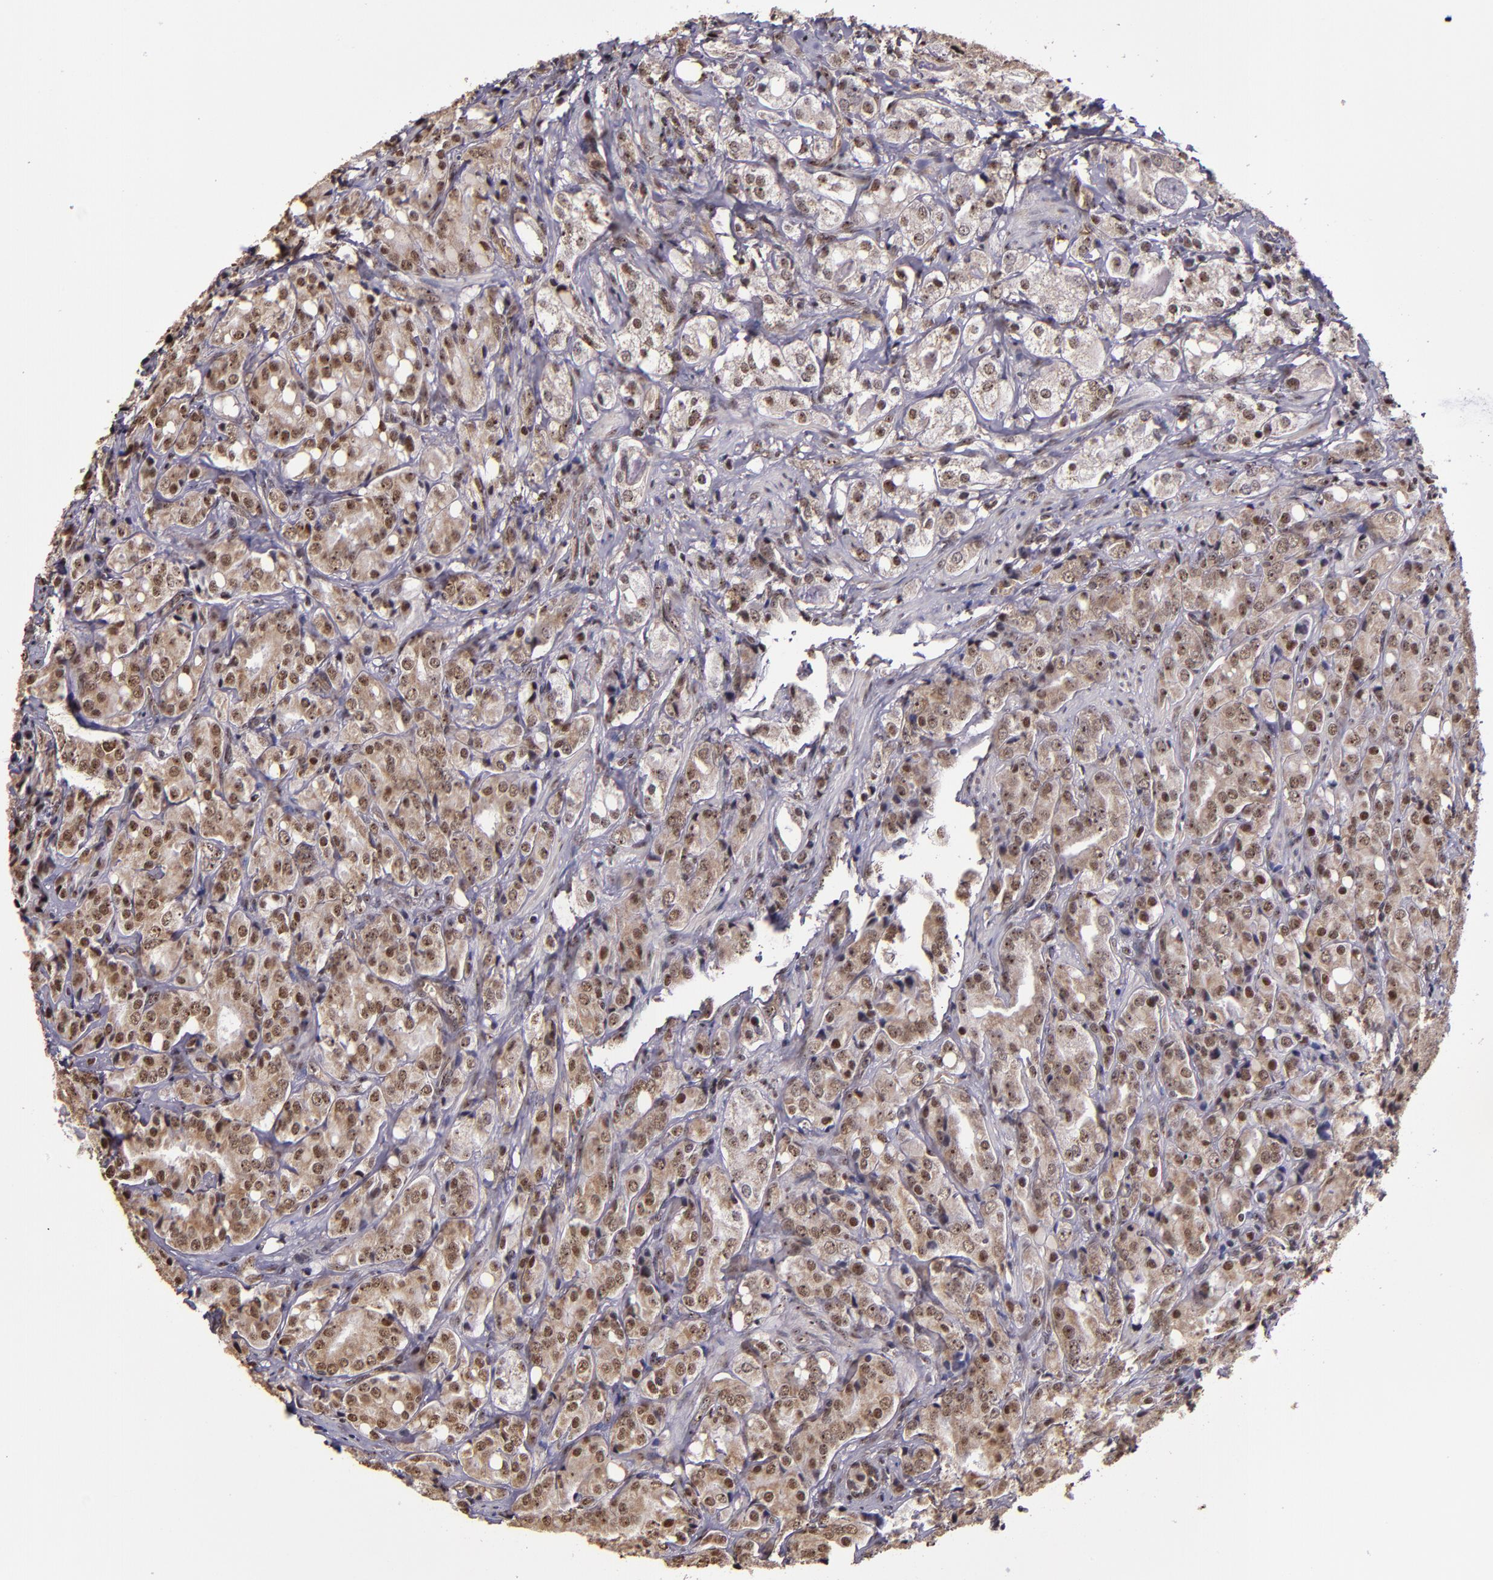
{"staining": {"intensity": "moderate", "quantity": ">75%", "location": "cytoplasmic/membranous,nuclear"}, "tissue": "prostate cancer", "cell_type": "Tumor cells", "image_type": "cancer", "snomed": [{"axis": "morphology", "description": "Adenocarcinoma, High grade"}, {"axis": "topography", "description": "Prostate"}], "caption": "Moderate cytoplasmic/membranous and nuclear positivity is present in about >75% of tumor cells in prostate cancer (high-grade adenocarcinoma).", "gene": "CECR2", "patient": {"sex": "male", "age": 68}}